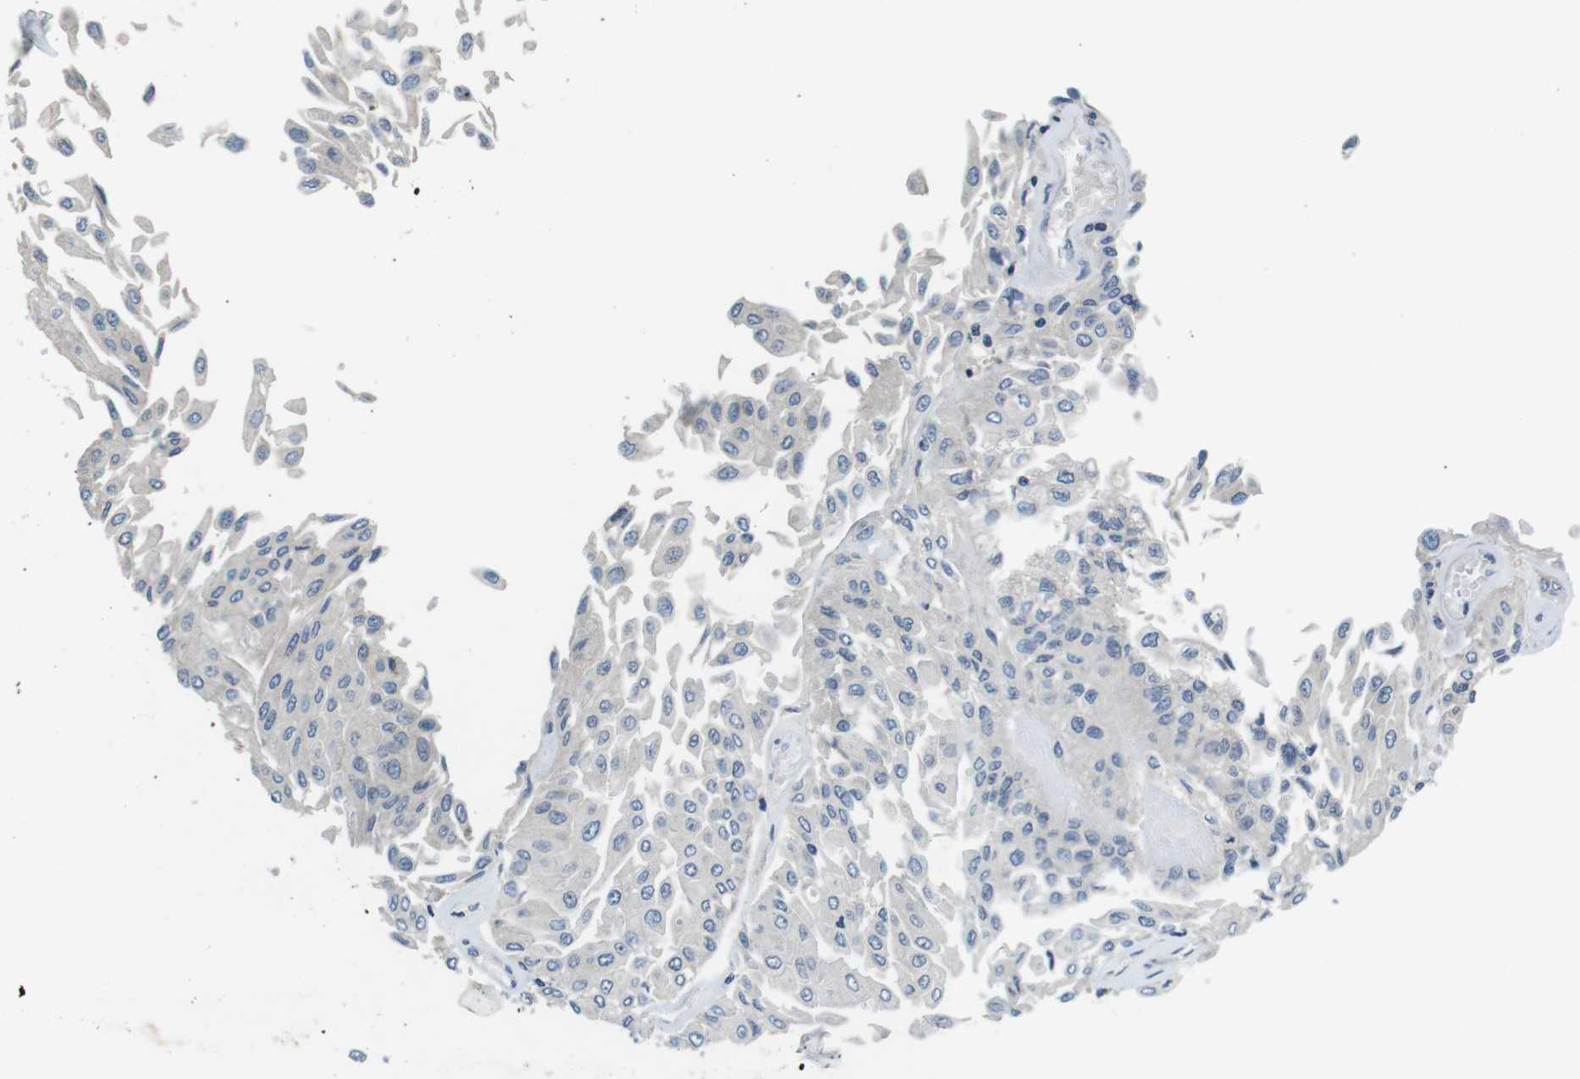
{"staining": {"intensity": "negative", "quantity": "none", "location": "none"}, "tissue": "urothelial cancer", "cell_type": "Tumor cells", "image_type": "cancer", "snomed": [{"axis": "morphology", "description": "Urothelial carcinoma, Low grade"}, {"axis": "topography", "description": "Urinary bladder"}], "caption": "DAB immunohistochemical staining of urothelial cancer reveals no significant staining in tumor cells.", "gene": "NEK4", "patient": {"sex": "male", "age": 67}}